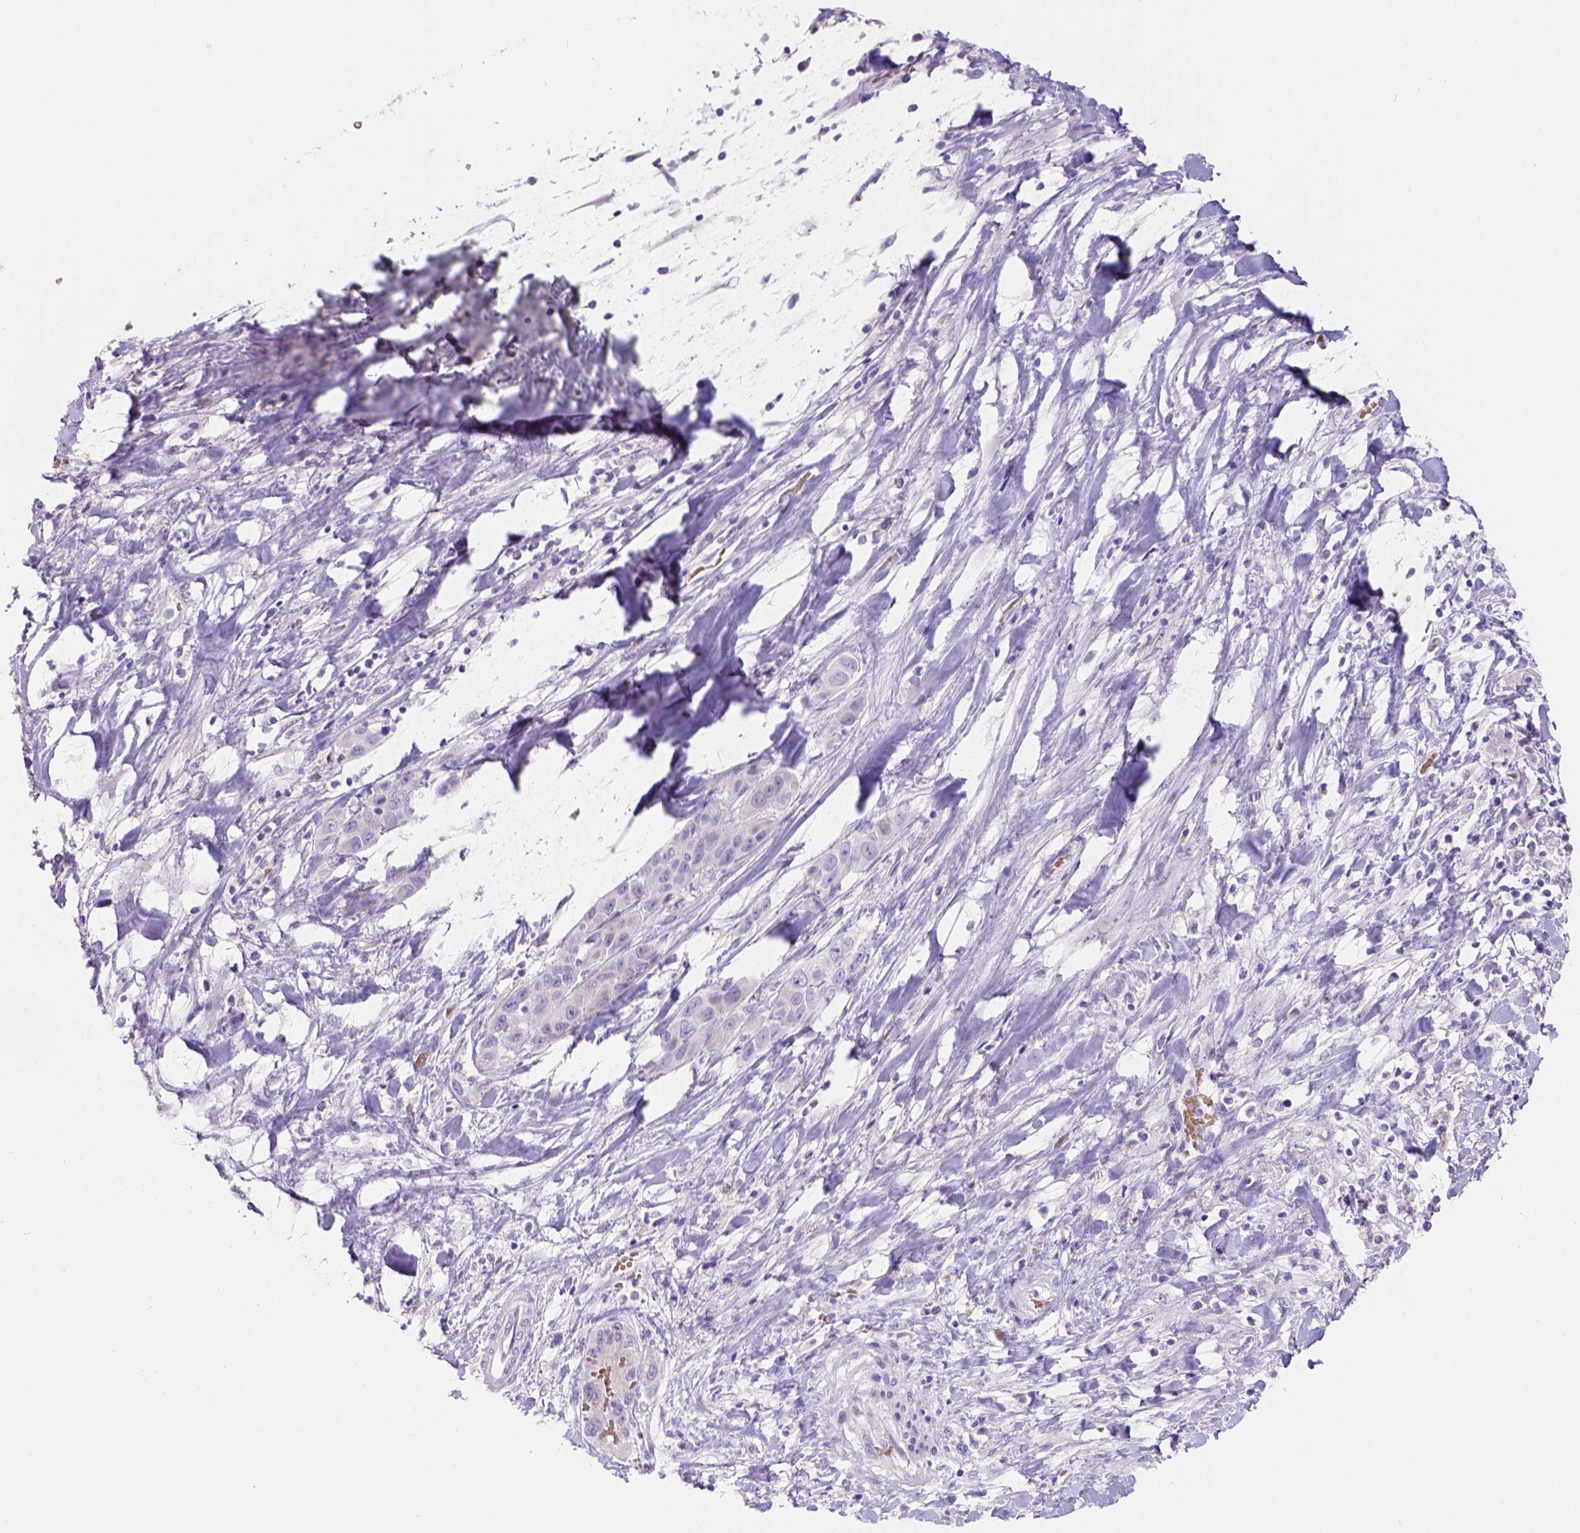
{"staining": {"intensity": "negative", "quantity": "none", "location": "none"}, "tissue": "liver cancer", "cell_type": "Tumor cells", "image_type": "cancer", "snomed": [{"axis": "morphology", "description": "Cholangiocarcinoma"}, {"axis": "topography", "description": "Liver"}], "caption": "The histopathology image shows no significant staining in tumor cells of liver cancer (cholangiocarcinoma). (Stains: DAB (3,3'-diaminobenzidine) immunohistochemistry (IHC) with hematoxylin counter stain, Microscopy: brightfield microscopy at high magnification).", "gene": "PHF7", "patient": {"sex": "female", "age": 52}}